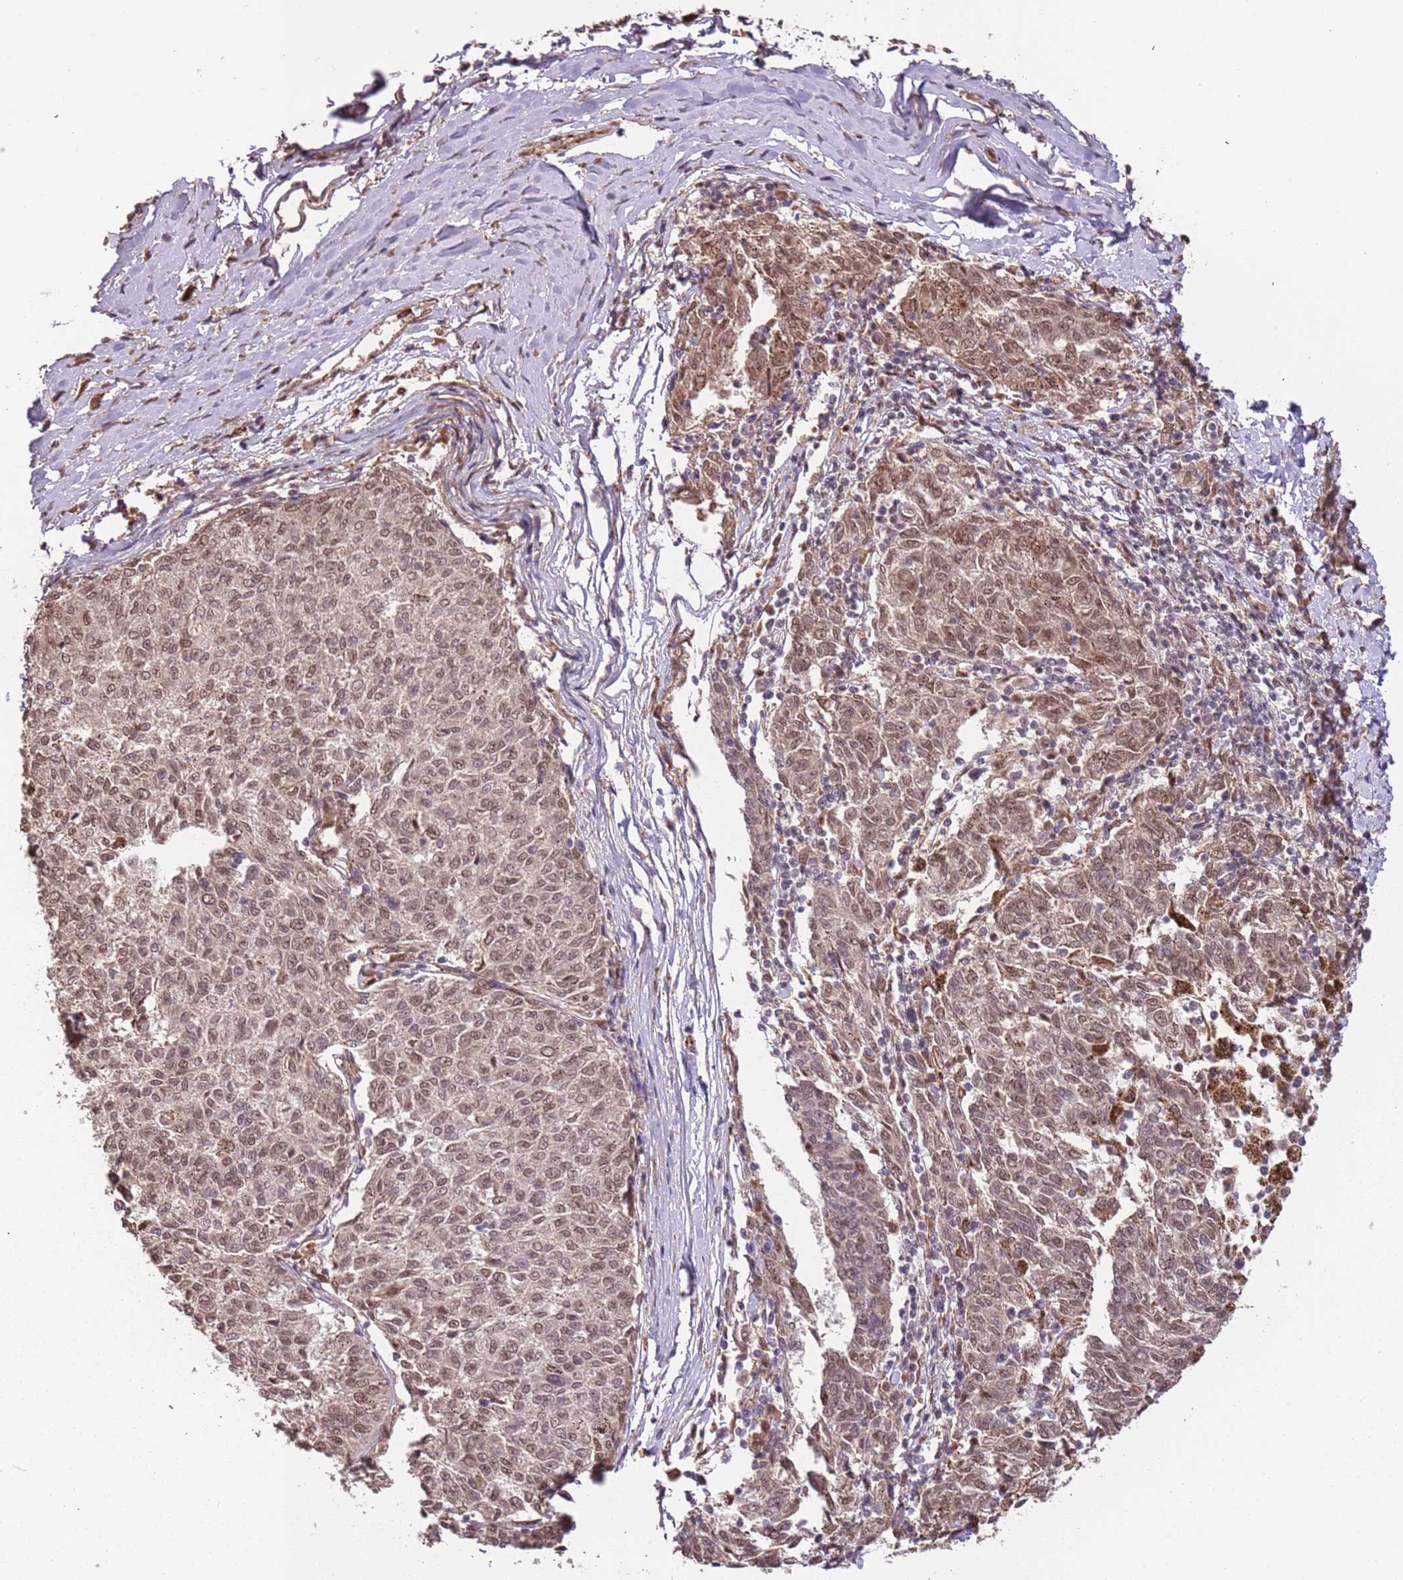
{"staining": {"intensity": "weak", "quantity": ">75%", "location": "nuclear"}, "tissue": "melanoma", "cell_type": "Tumor cells", "image_type": "cancer", "snomed": [{"axis": "morphology", "description": "Malignant melanoma, NOS"}, {"axis": "topography", "description": "Skin"}], "caption": "Malignant melanoma stained with a brown dye shows weak nuclear positive staining in approximately >75% of tumor cells.", "gene": "POLR3H", "patient": {"sex": "female", "age": 72}}